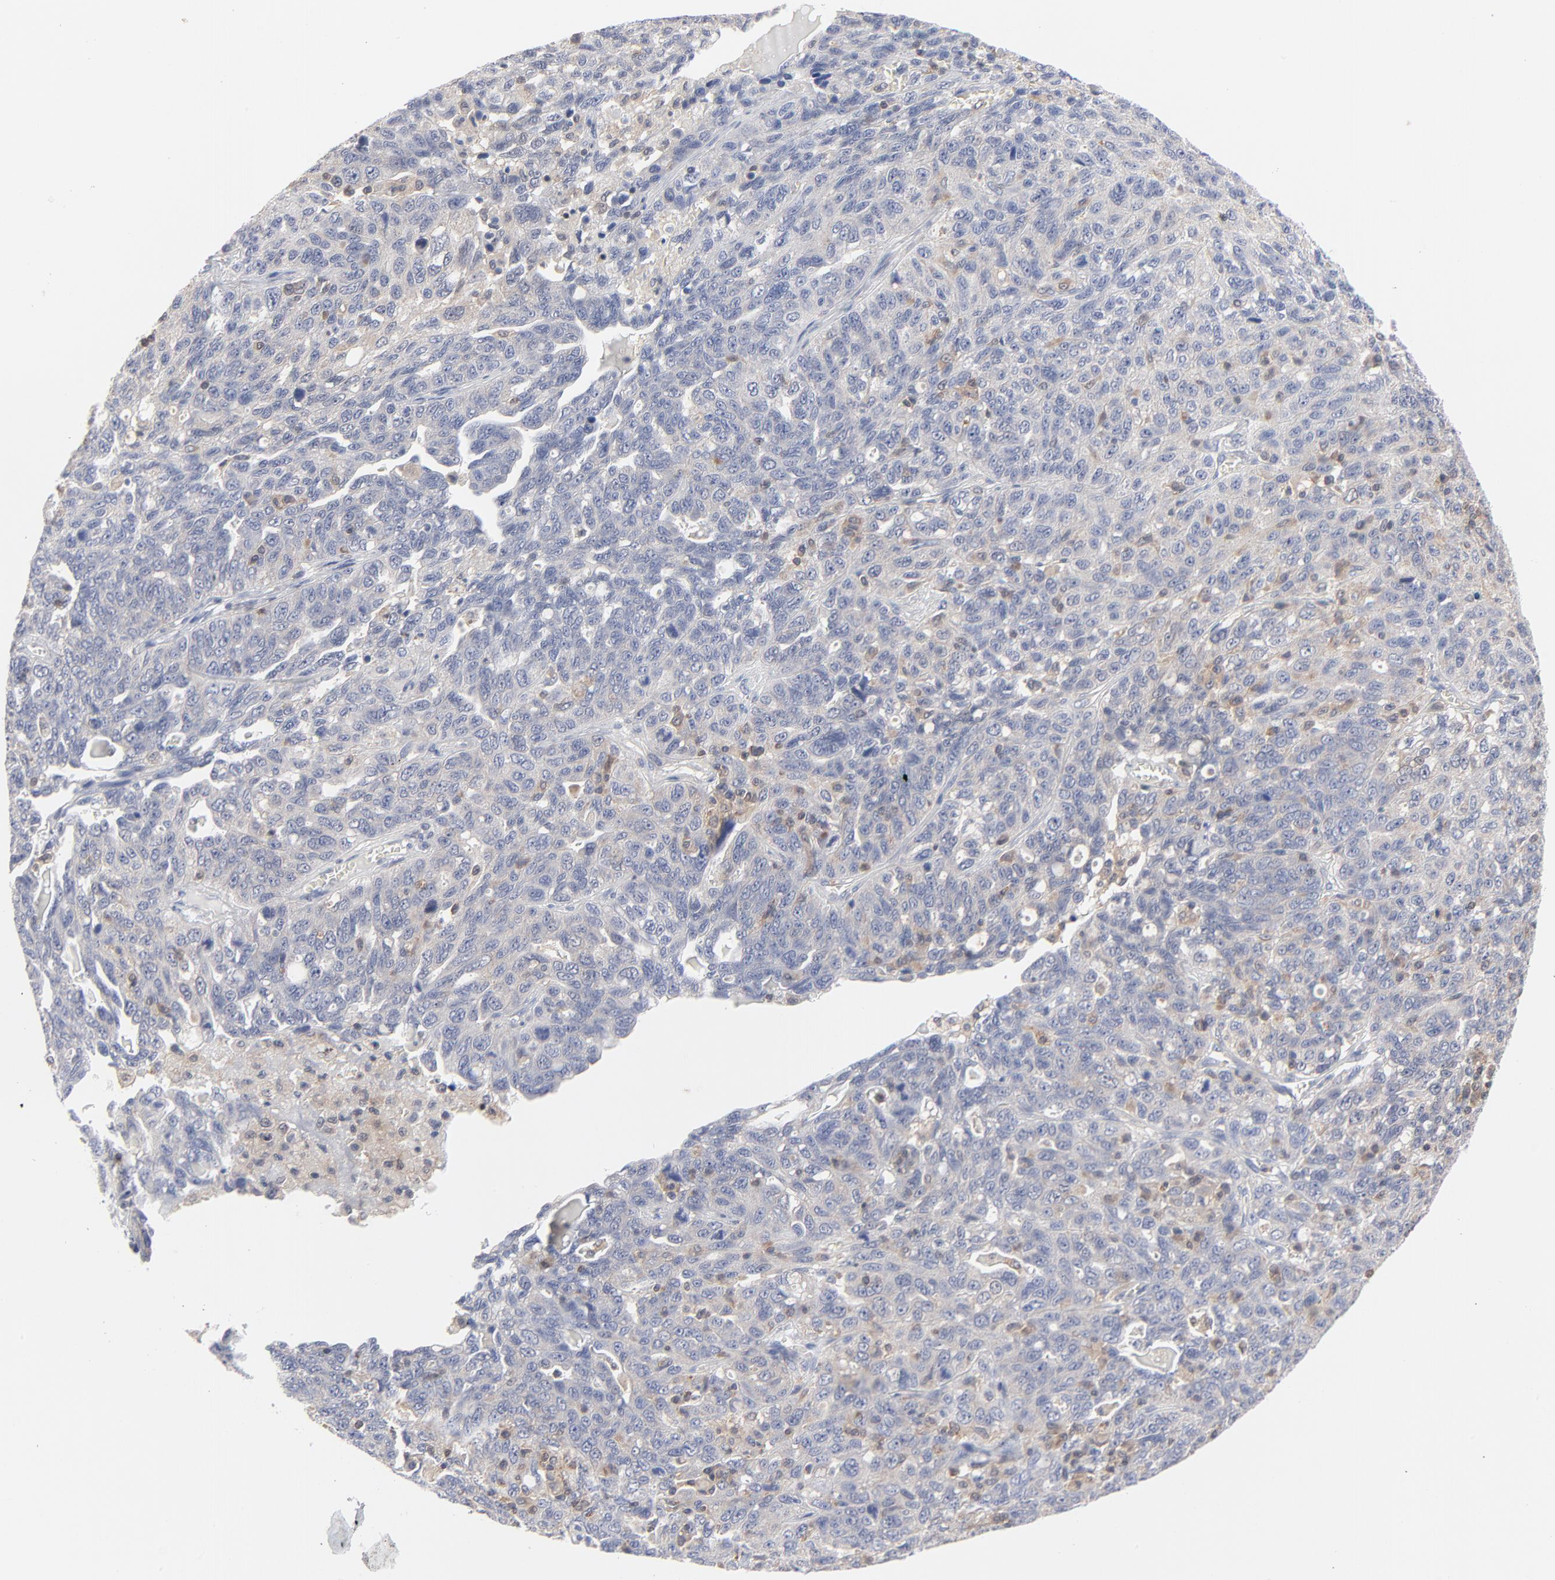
{"staining": {"intensity": "weak", "quantity": "<25%", "location": "cytoplasmic/membranous"}, "tissue": "ovarian cancer", "cell_type": "Tumor cells", "image_type": "cancer", "snomed": [{"axis": "morphology", "description": "Cystadenocarcinoma, serous, NOS"}, {"axis": "topography", "description": "Ovary"}], "caption": "Ovarian cancer (serous cystadenocarcinoma) was stained to show a protein in brown. There is no significant expression in tumor cells. (DAB (3,3'-diaminobenzidine) immunohistochemistry (IHC), high magnification).", "gene": "CAB39L", "patient": {"sex": "female", "age": 71}}